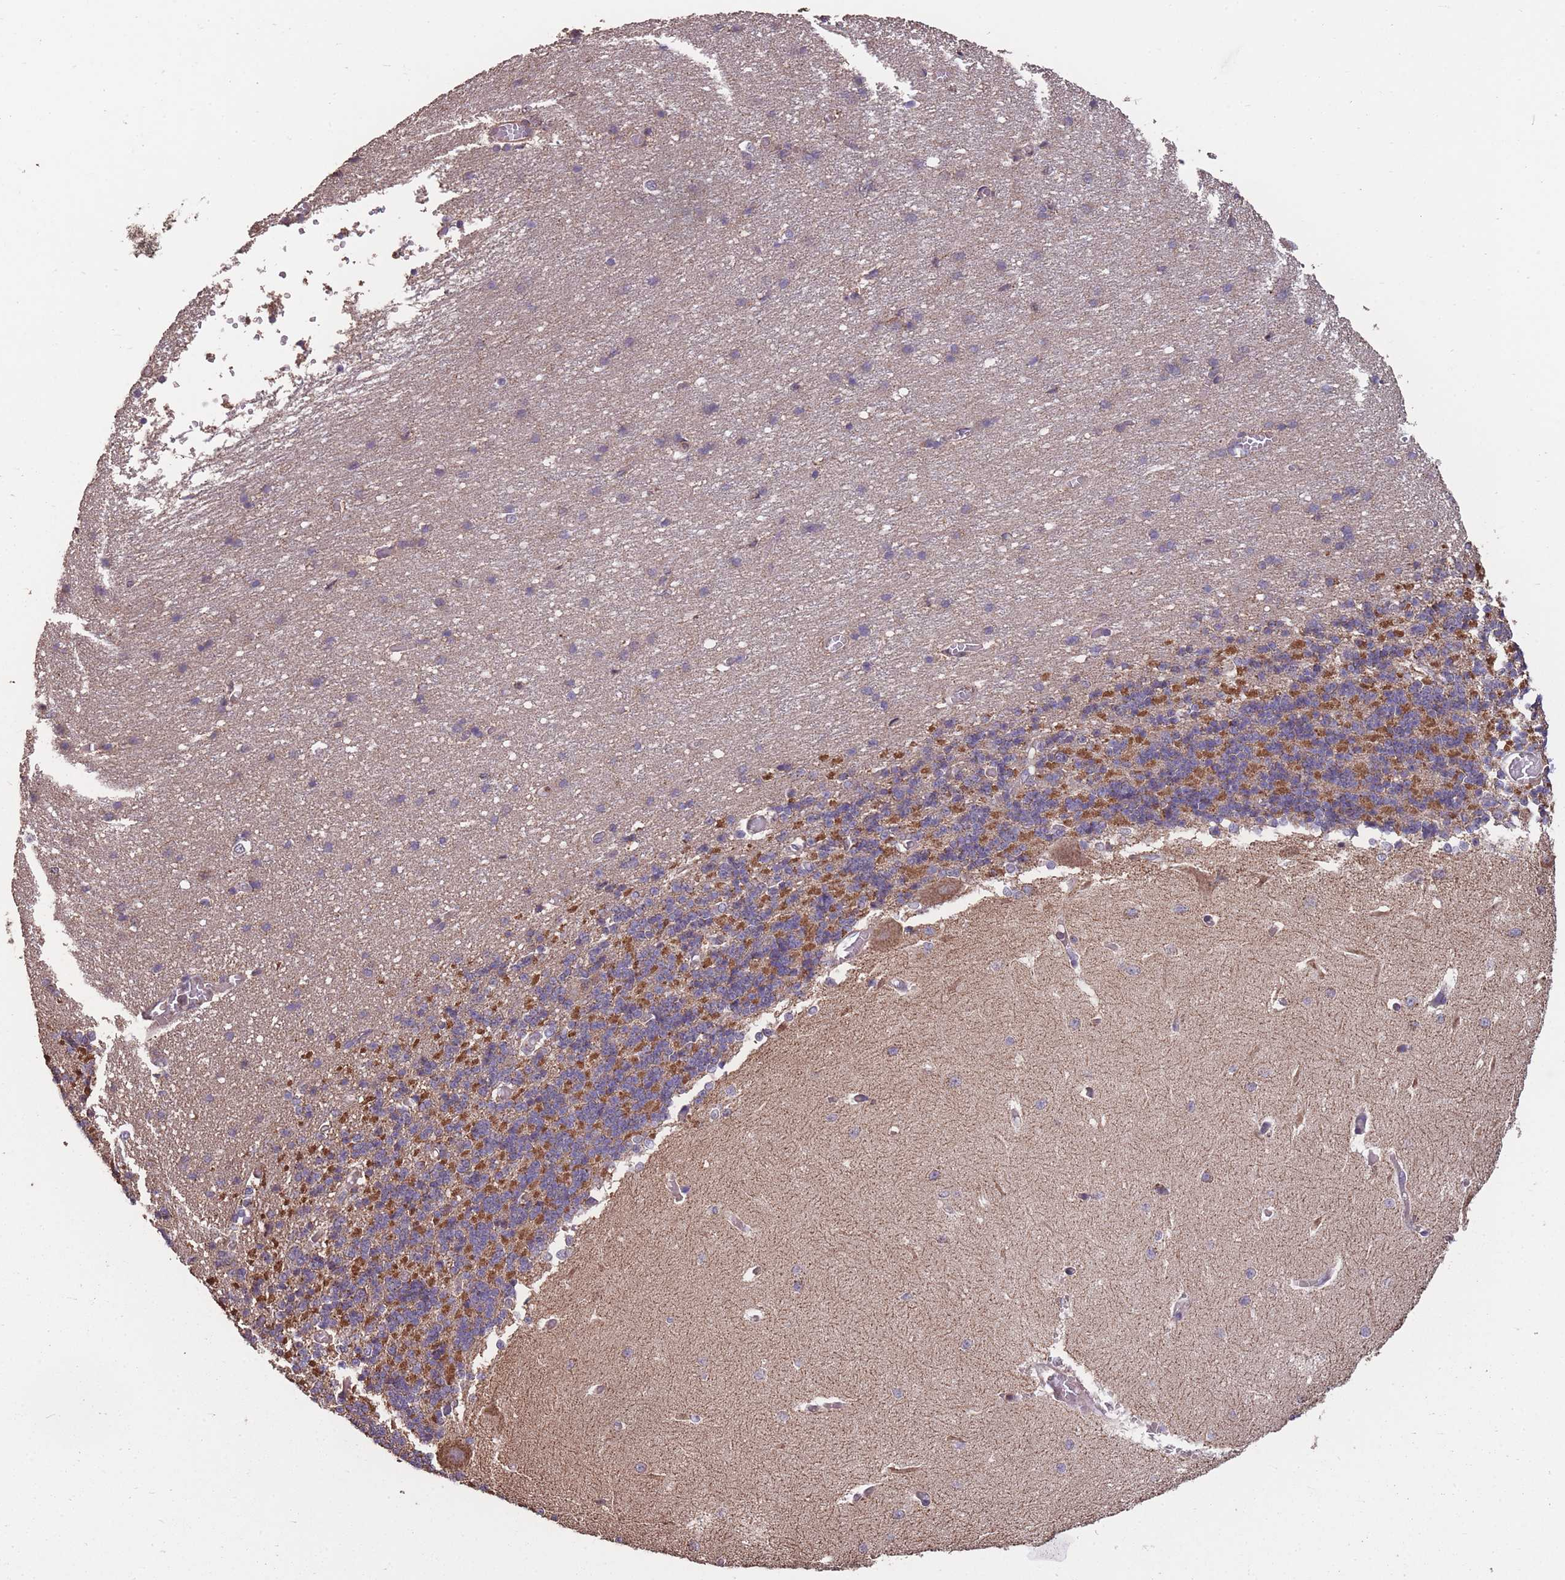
{"staining": {"intensity": "moderate", "quantity": ">75%", "location": "cytoplasmic/membranous"}, "tissue": "cerebellum", "cell_type": "Cells in granular layer", "image_type": "normal", "snomed": [{"axis": "morphology", "description": "Normal tissue, NOS"}, {"axis": "topography", "description": "Cerebellum"}], "caption": "Moderate cytoplasmic/membranous staining for a protein is present in approximately >75% of cells in granular layer of unremarkable cerebellum using immunohistochemistry.", "gene": "NUDT21", "patient": {"sex": "male", "age": 37}}